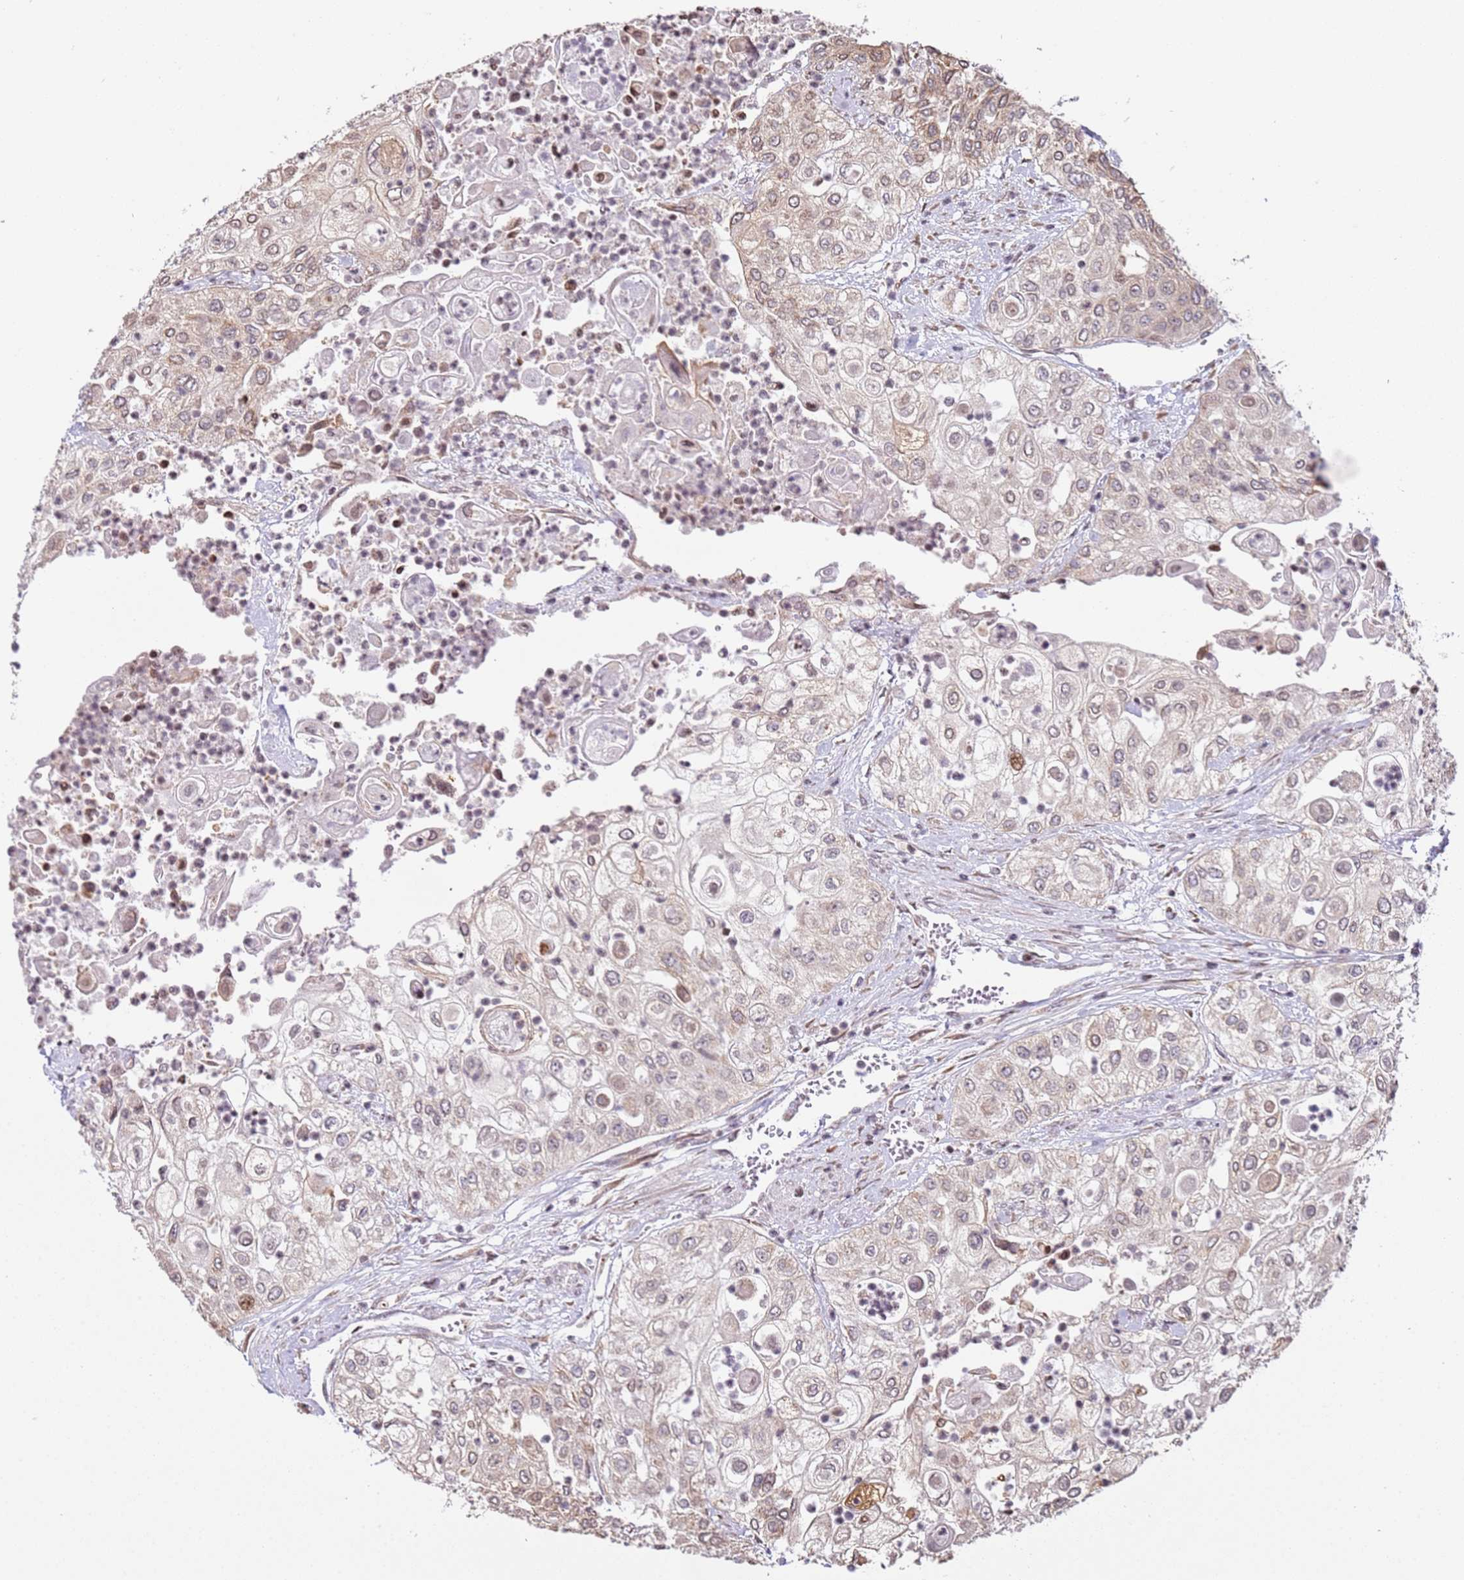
{"staining": {"intensity": "weak", "quantity": ">75%", "location": "cytoplasmic/membranous,nuclear"}, "tissue": "urothelial cancer", "cell_type": "Tumor cells", "image_type": "cancer", "snomed": [{"axis": "morphology", "description": "Urothelial carcinoma, High grade"}, {"axis": "topography", "description": "Urinary bladder"}], "caption": "Urothelial cancer stained with a protein marker displays weak staining in tumor cells.", "gene": "SCAF1", "patient": {"sex": "female", "age": 79}}